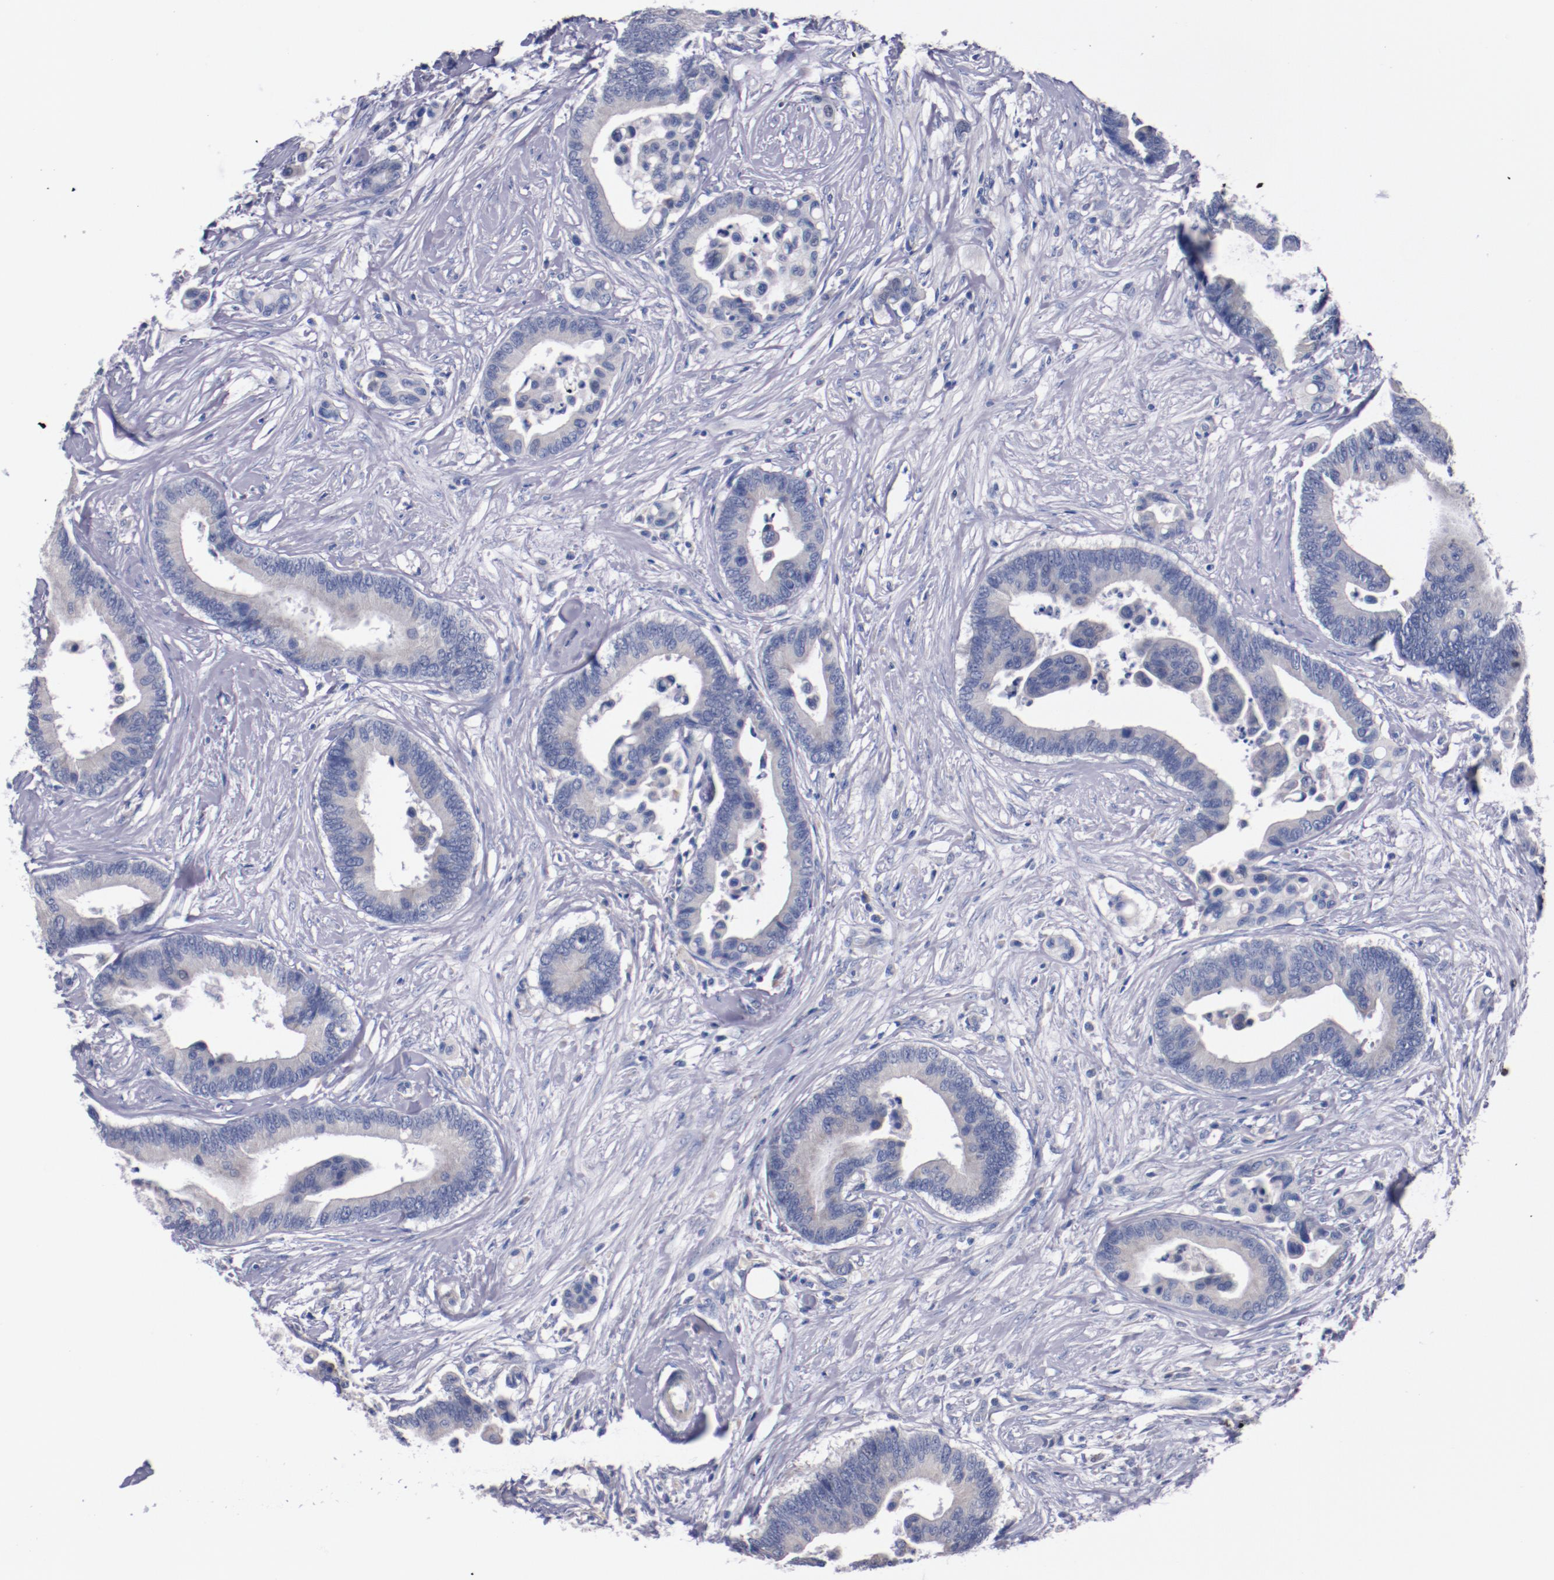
{"staining": {"intensity": "negative", "quantity": "none", "location": "none"}, "tissue": "colorectal cancer", "cell_type": "Tumor cells", "image_type": "cancer", "snomed": [{"axis": "morphology", "description": "Adenocarcinoma, NOS"}, {"axis": "topography", "description": "Colon"}], "caption": "This is an IHC micrograph of human colorectal adenocarcinoma. There is no expression in tumor cells.", "gene": "CNTNAP2", "patient": {"sex": "male", "age": 82}}